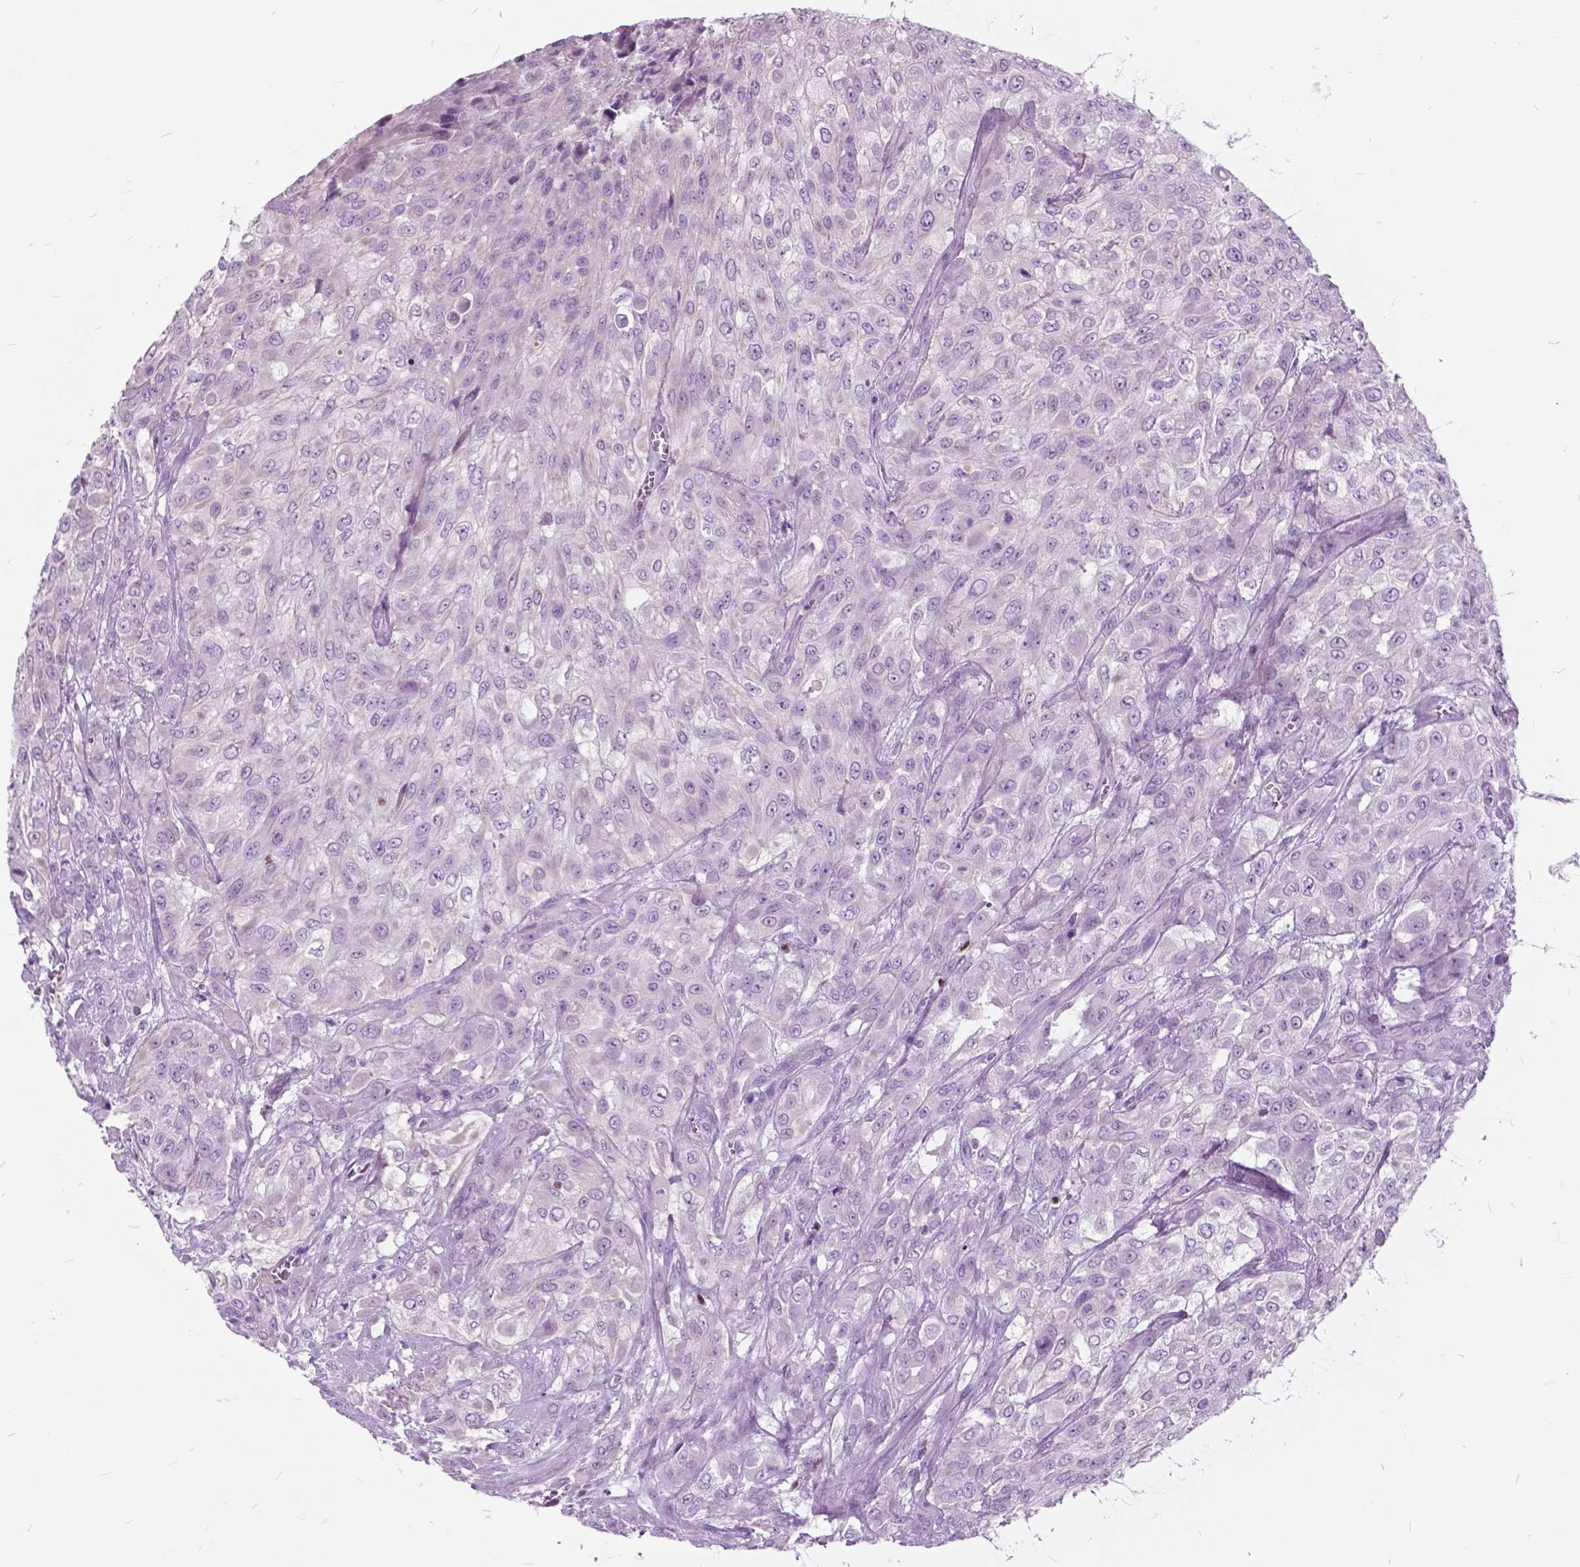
{"staining": {"intensity": "negative", "quantity": "none", "location": "none"}, "tissue": "urothelial cancer", "cell_type": "Tumor cells", "image_type": "cancer", "snomed": [{"axis": "morphology", "description": "Urothelial carcinoma, High grade"}, {"axis": "topography", "description": "Urinary bladder"}], "caption": "Tumor cells are negative for protein expression in human high-grade urothelial carcinoma.", "gene": "SP140", "patient": {"sex": "male", "age": 57}}